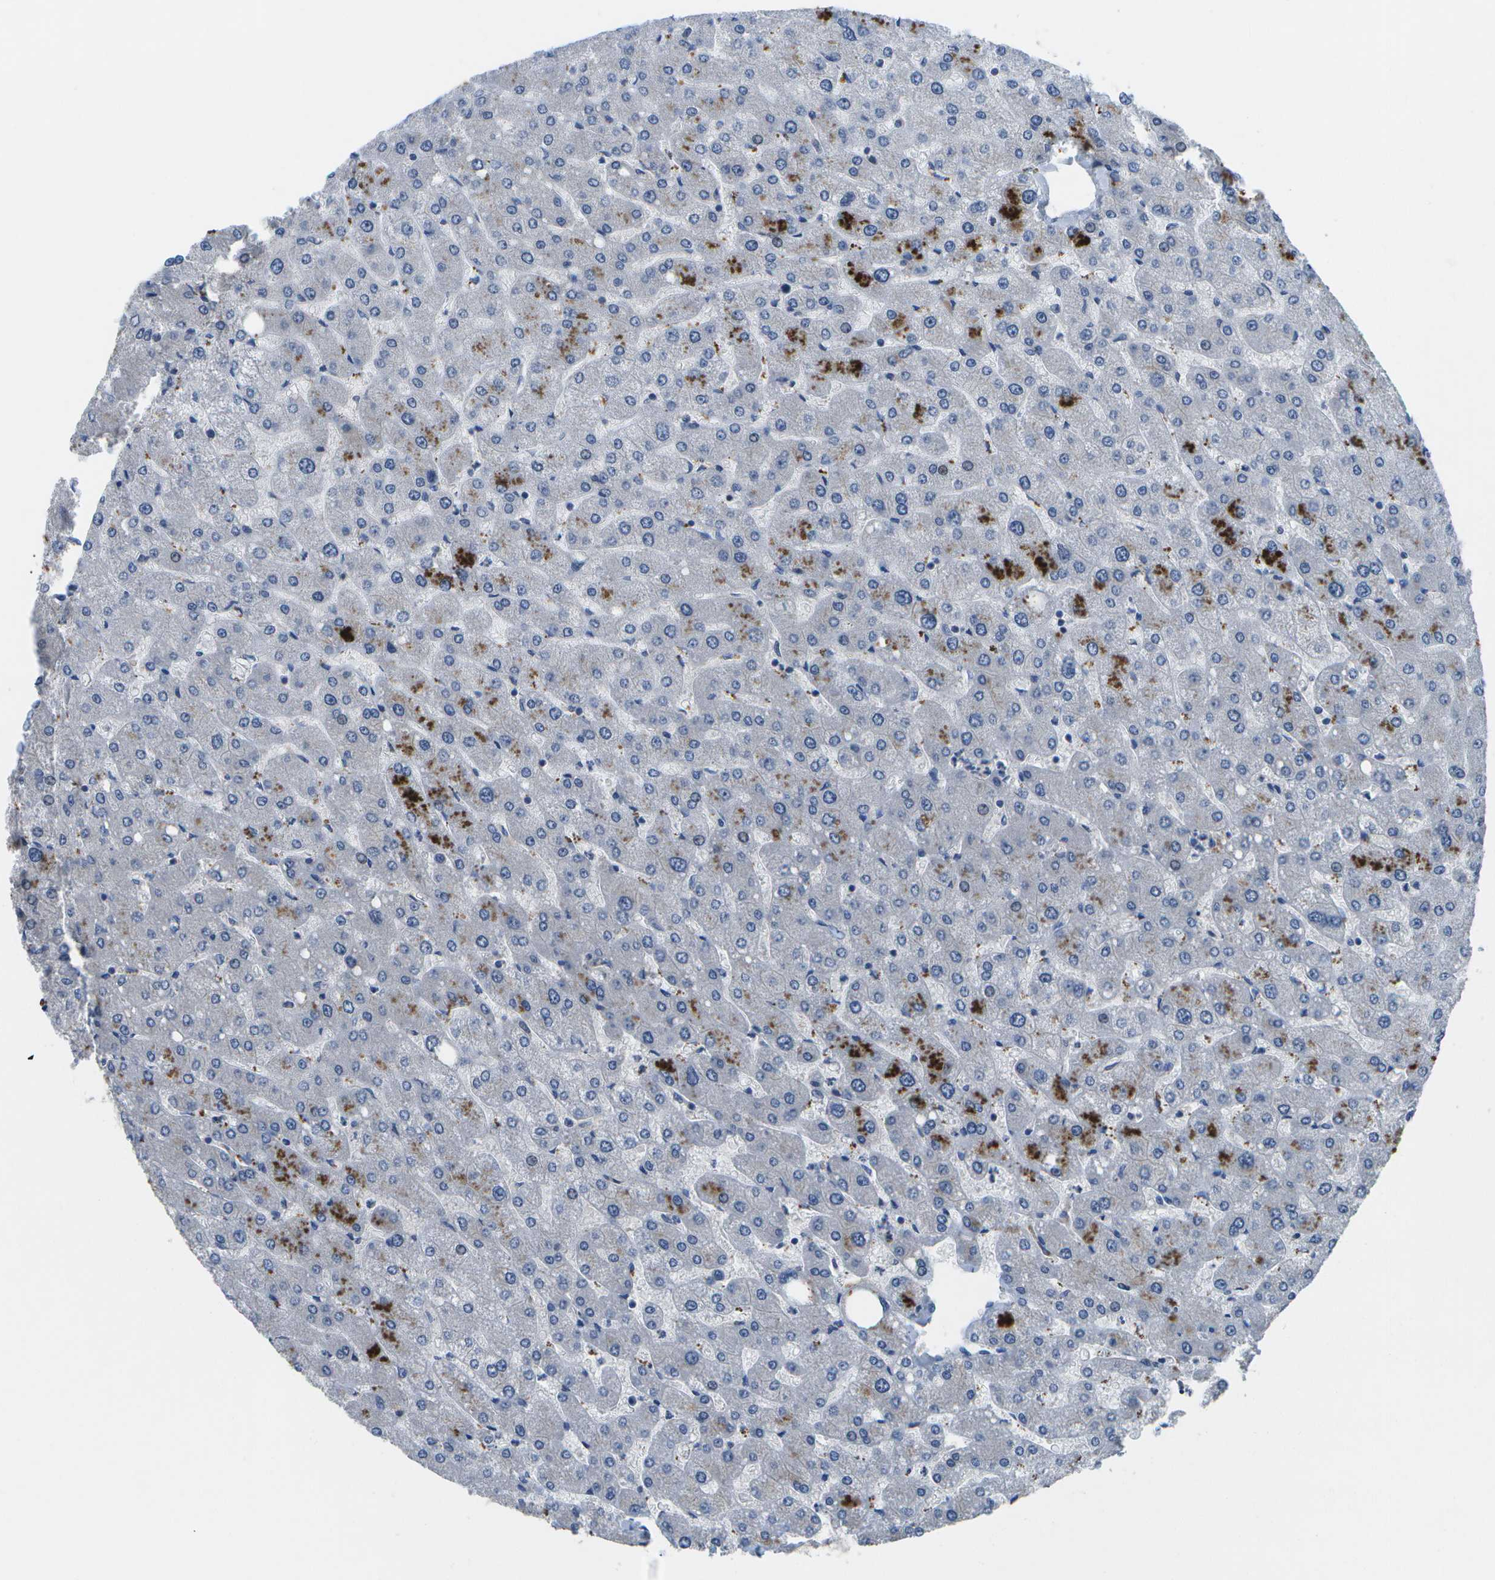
{"staining": {"intensity": "negative", "quantity": "none", "location": "none"}, "tissue": "liver", "cell_type": "Cholangiocytes", "image_type": "normal", "snomed": [{"axis": "morphology", "description": "Normal tissue, NOS"}, {"axis": "topography", "description": "Liver"}], "caption": "IHC of unremarkable human liver demonstrates no positivity in cholangiocytes. (DAB immunohistochemistry (IHC) with hematoxylin counter stain).", "gene": "P3H1", "patient": {"sex": "male", "age": 55}}